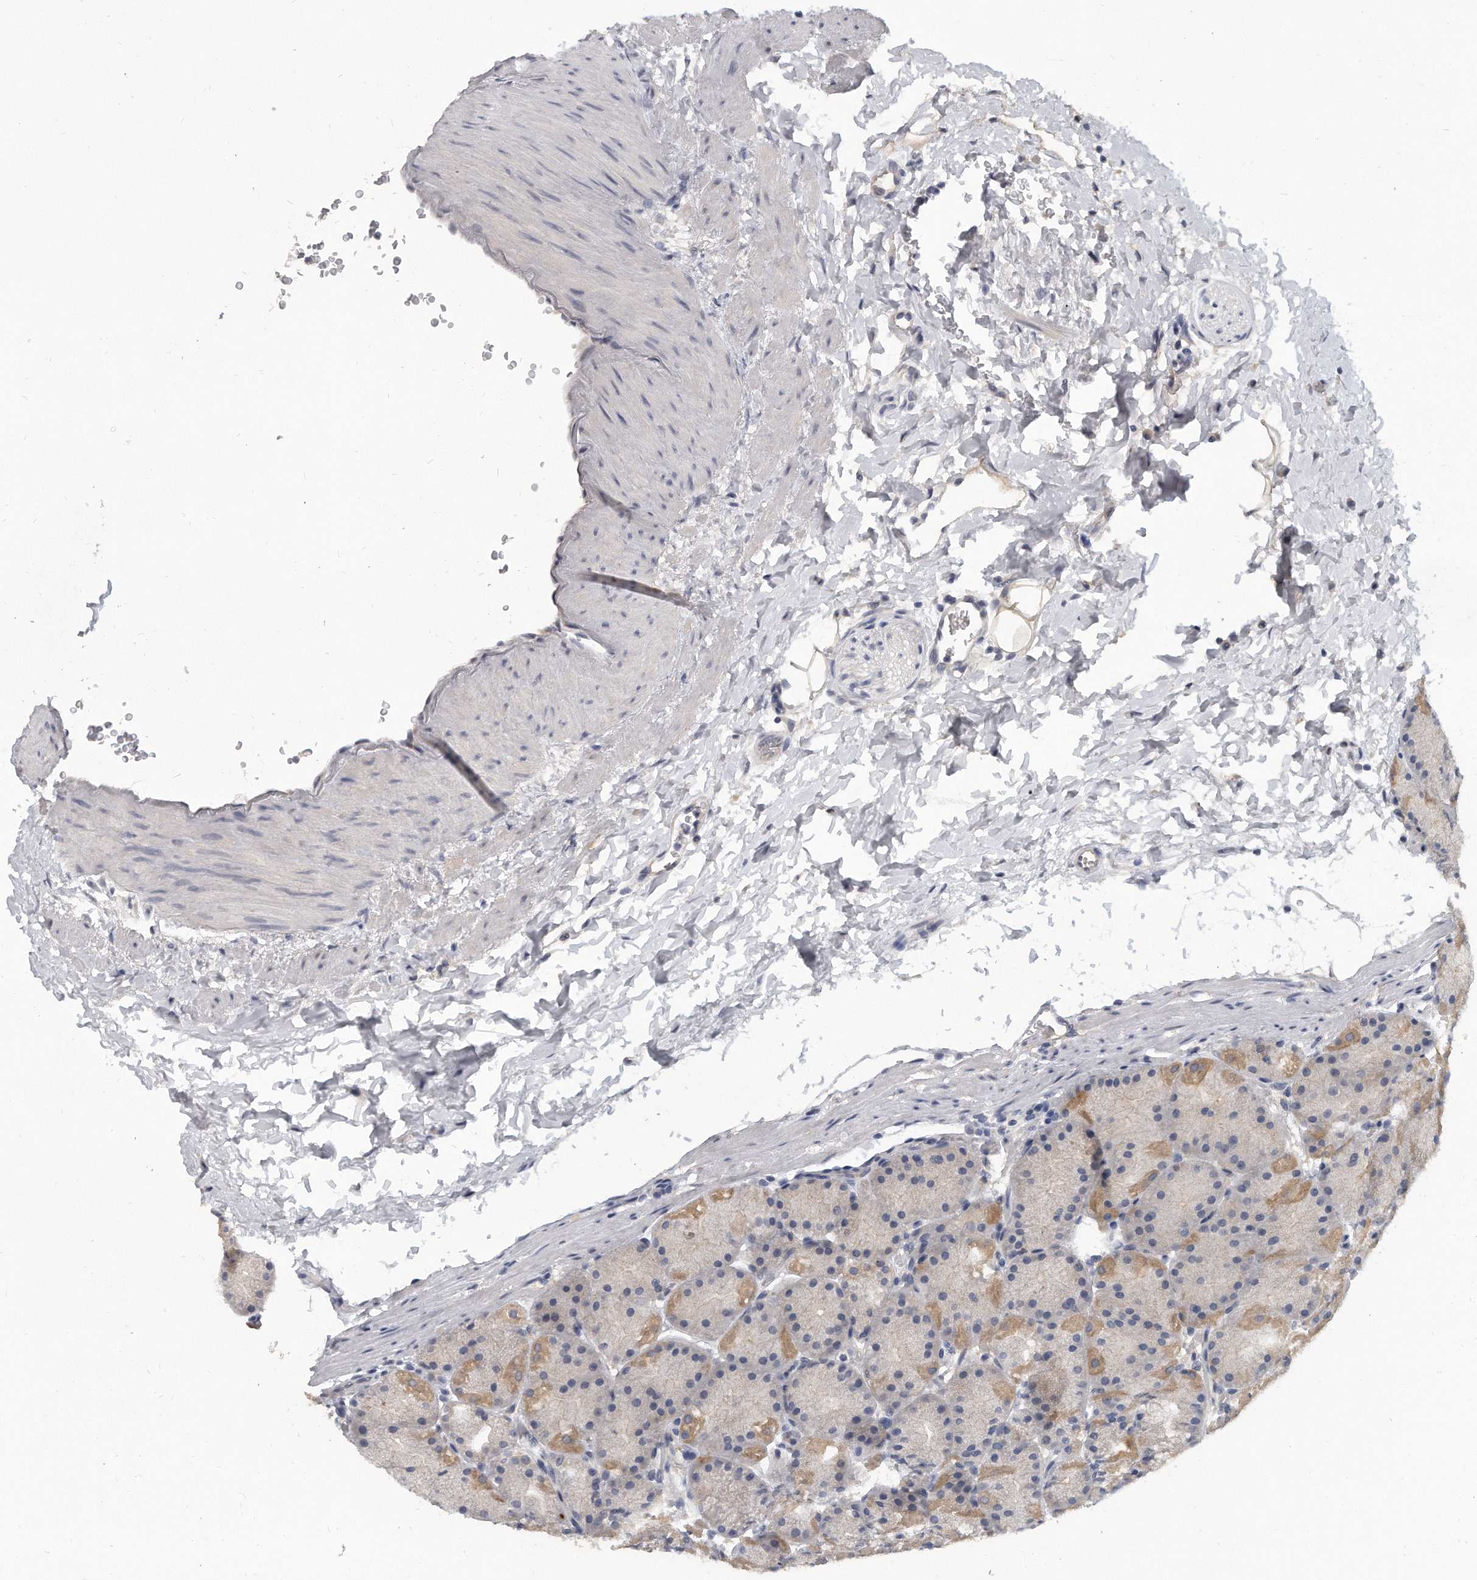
{"staining": {"intensity": "moderate", "quantity": "25%-75%", "location": "cytoplasmic/membranous"}, "tissue": "stomach", "cell_type": "Glandular cells", "image_type": "normal", "snomed": [{"axis": "morphology", "description": "Normal tissue, NOS"}, {"axis": "topography", "description": "Stomach, upper"}, {"axis": "topography", "description": "Stomach"}], "caption": "There is medium levels of moderate cytoplasmic/membranous staining in glandular cells of benign stomach, as demonstrated by immunohistochemical staining (brown color).", "gene": "KLHL7", "patient": {"sex": "male", "age": 48}}